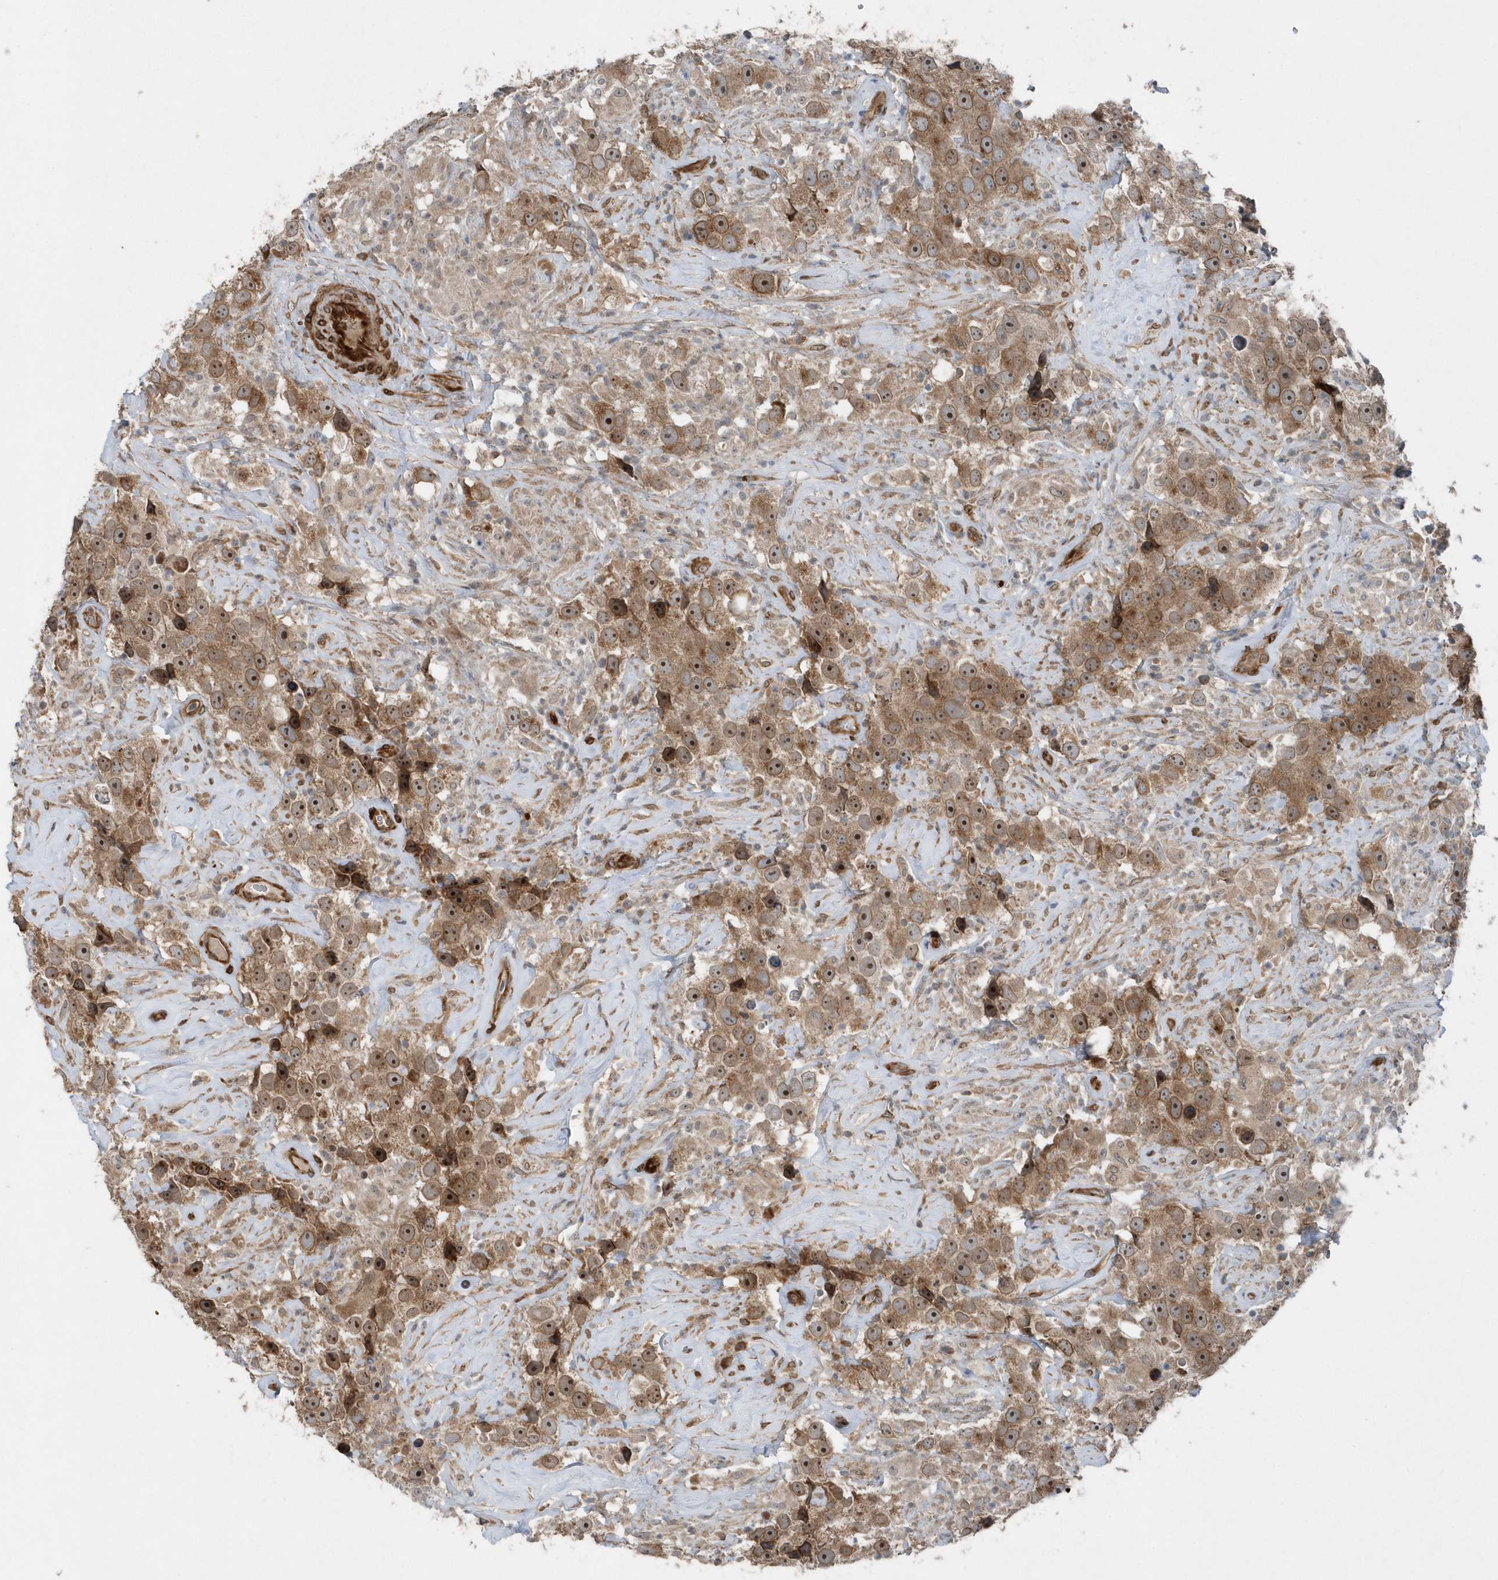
{"staining": {"intensity": "moderate", "quantity": ">75%", "location": "cytoplasmic/membranous,nuclear"}, "tissue": "testis cancer", "cell_type": "Tumor cells", "image_type": "cancer", "snomed": [{"axis": "morphology", "description": "Seminoma, NOS"}, {"axis": "topography", "description": "Testis"}], "caption": "Immunohistochemical staining of testis seminoma demonstrates medium levels of moderate cytoplasmic/membranous and nuclear protein expression in about >75% of tumor cells. (brown staining indicates protein expression, while blue staining denotes nuclei).", "gene": "MCC", "patient": {"sex": "male", "age": 49}}